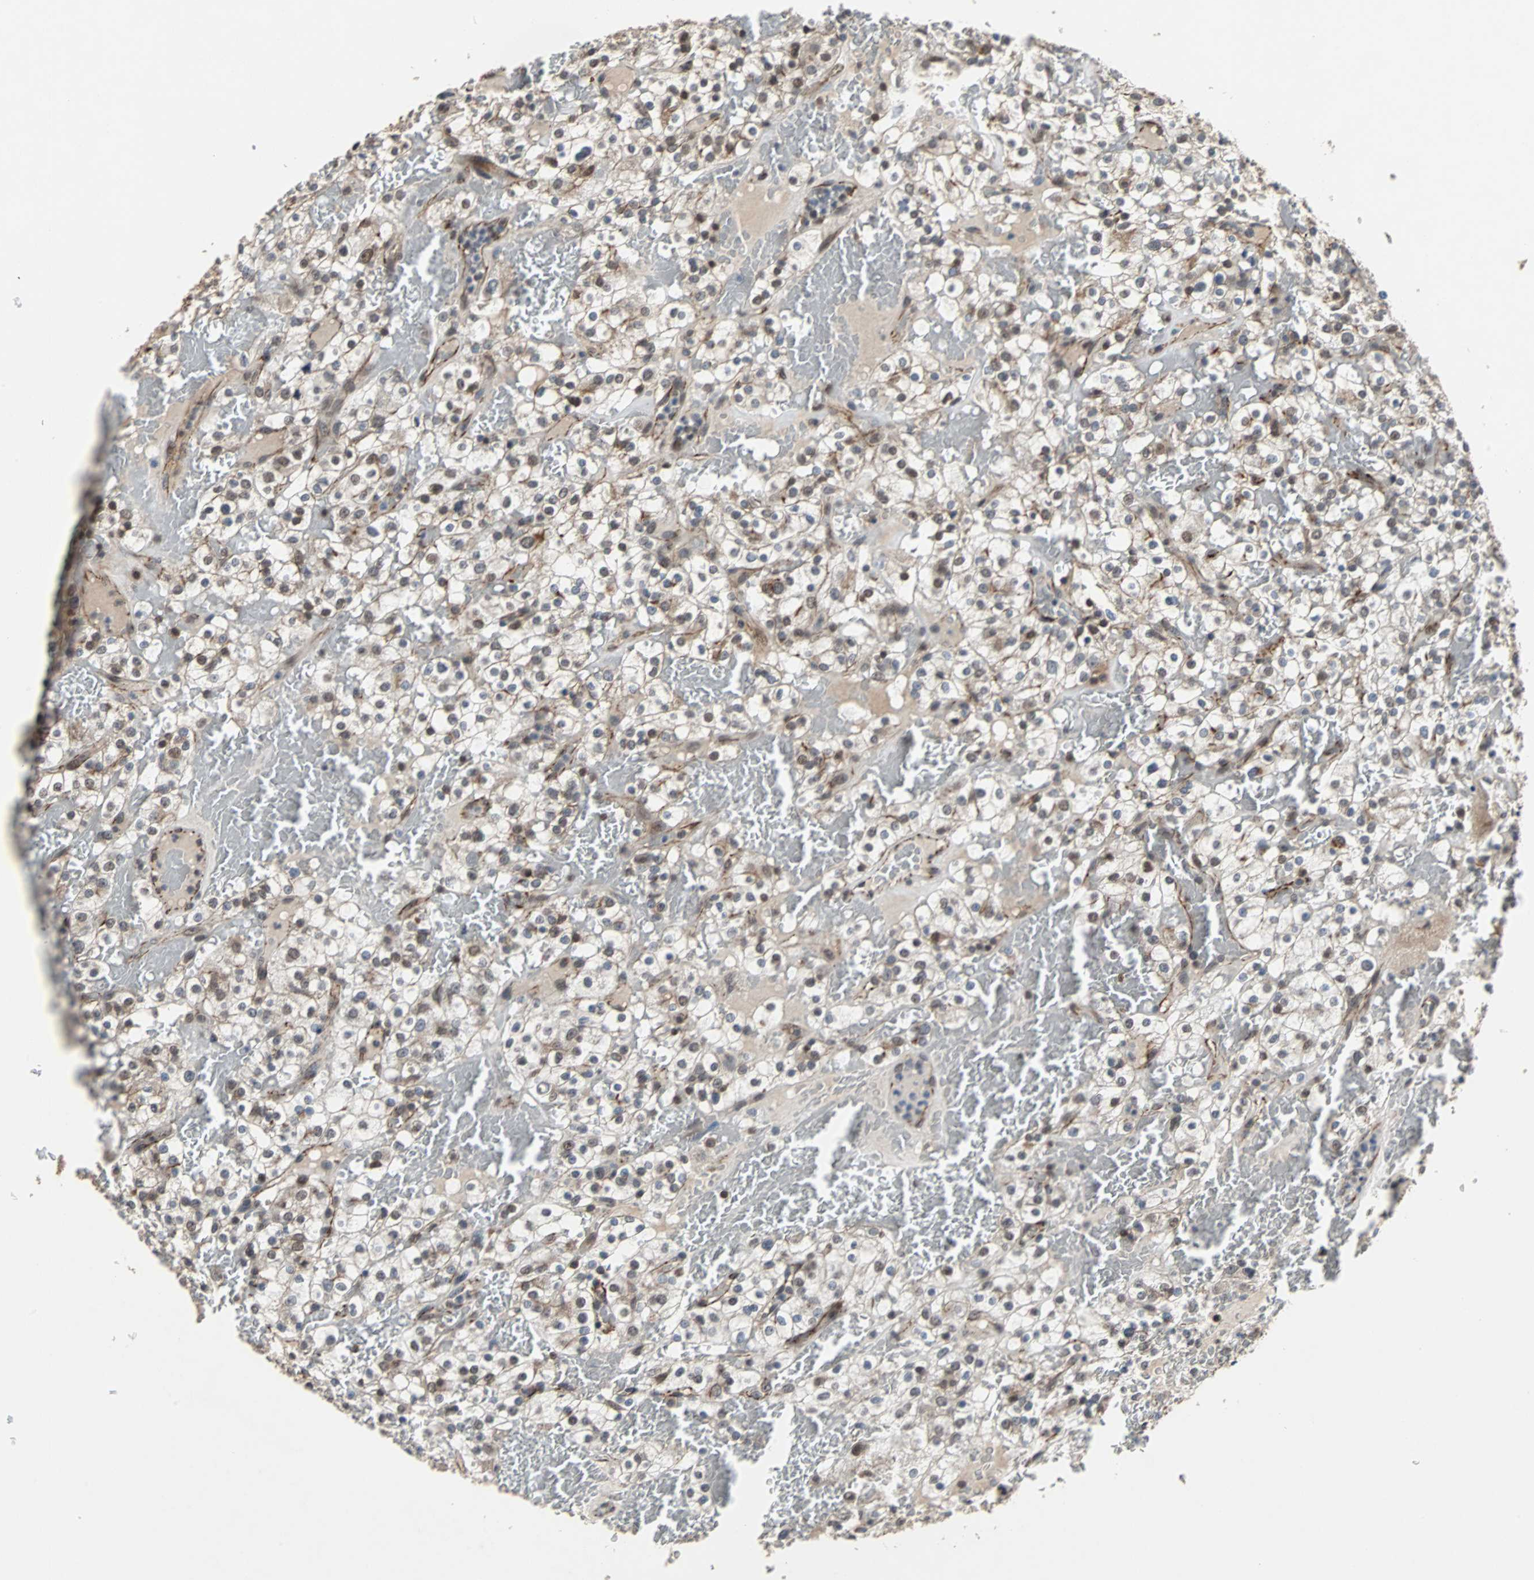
{"staining": {"intensity": "weak", "quantity": "25%-75%", "location": "cytoplasmic/membranous"}, "tissue": "renal cancer", "cell_type": "Tumor cells", "image_type": "cancer", "snomed": [{"axis": "morphology", "description": "Normal tissue, NOS"}, {"axis": "morphology", "description": "Adenocarcinoma, NOS"}, {"axis": "topography", "description": "Kidney"}], "caption": "Human adenocarcinoma (renal) stained with a protein marker displays weak staining in tumor cells.", "gene": "LSR", "patient": {"sex": "female", "age": 72}}